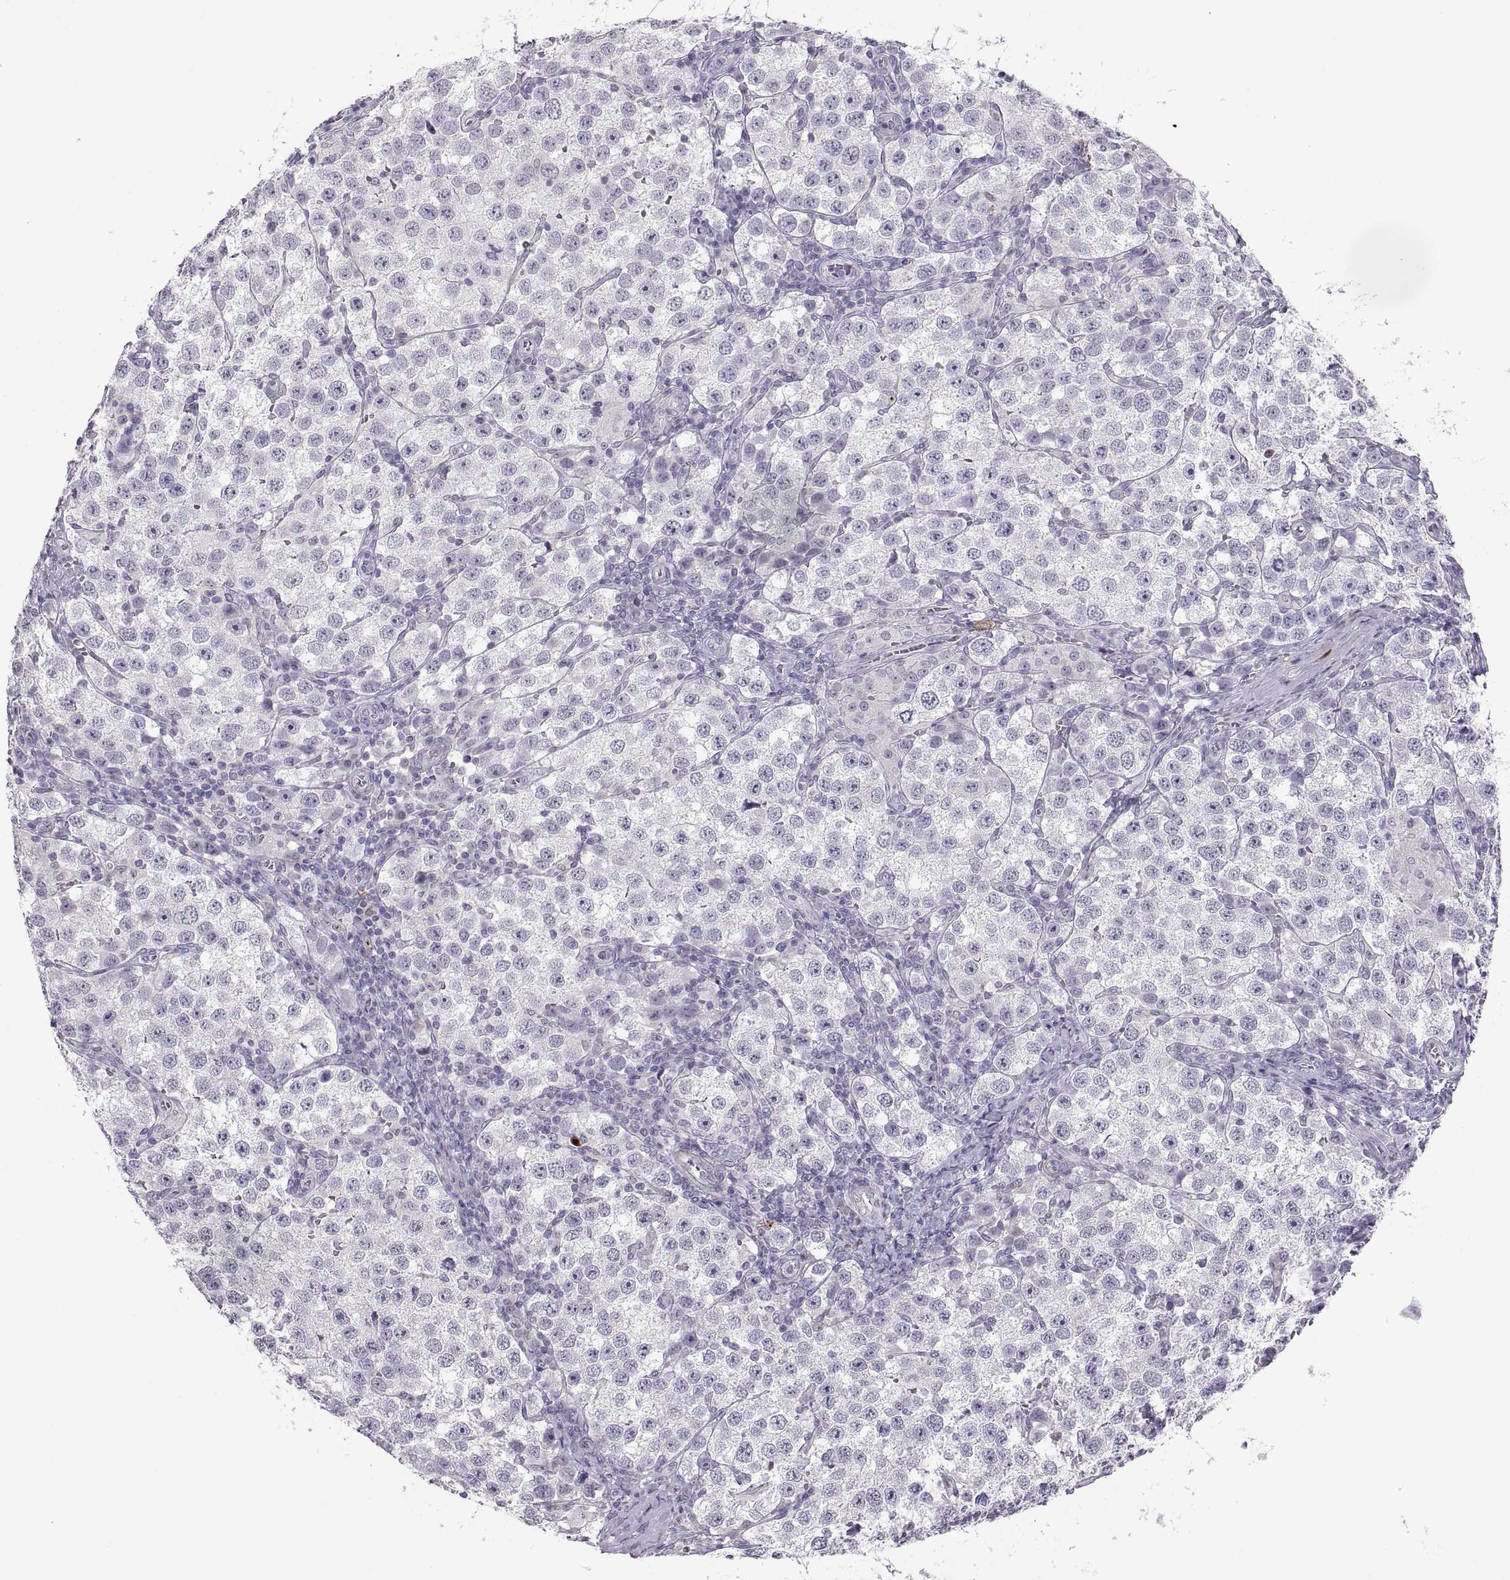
{"staining": {"intensity": "negative", "quantity": "none", "location": "none"}, "tissue": "testis cancer", "cell_type": "Tumor cells", "image_type": "cancer", "snomed": [{"axis": "morphology", "description": "Seminoma, NOS"}, {"axis": "topography", "description": "Testis"}], "caption": "Tumor cells are negative for brown protein staining in seminoma (testis). Brightfield microscopy of immunohistochemistry stained with DAB (3,3'-diaminobenzidine) (brown) and hematoxylin (blue), captured at high magnification.", "gene": "CHCT1", "patient": {"sex": "male", "age": 37}}